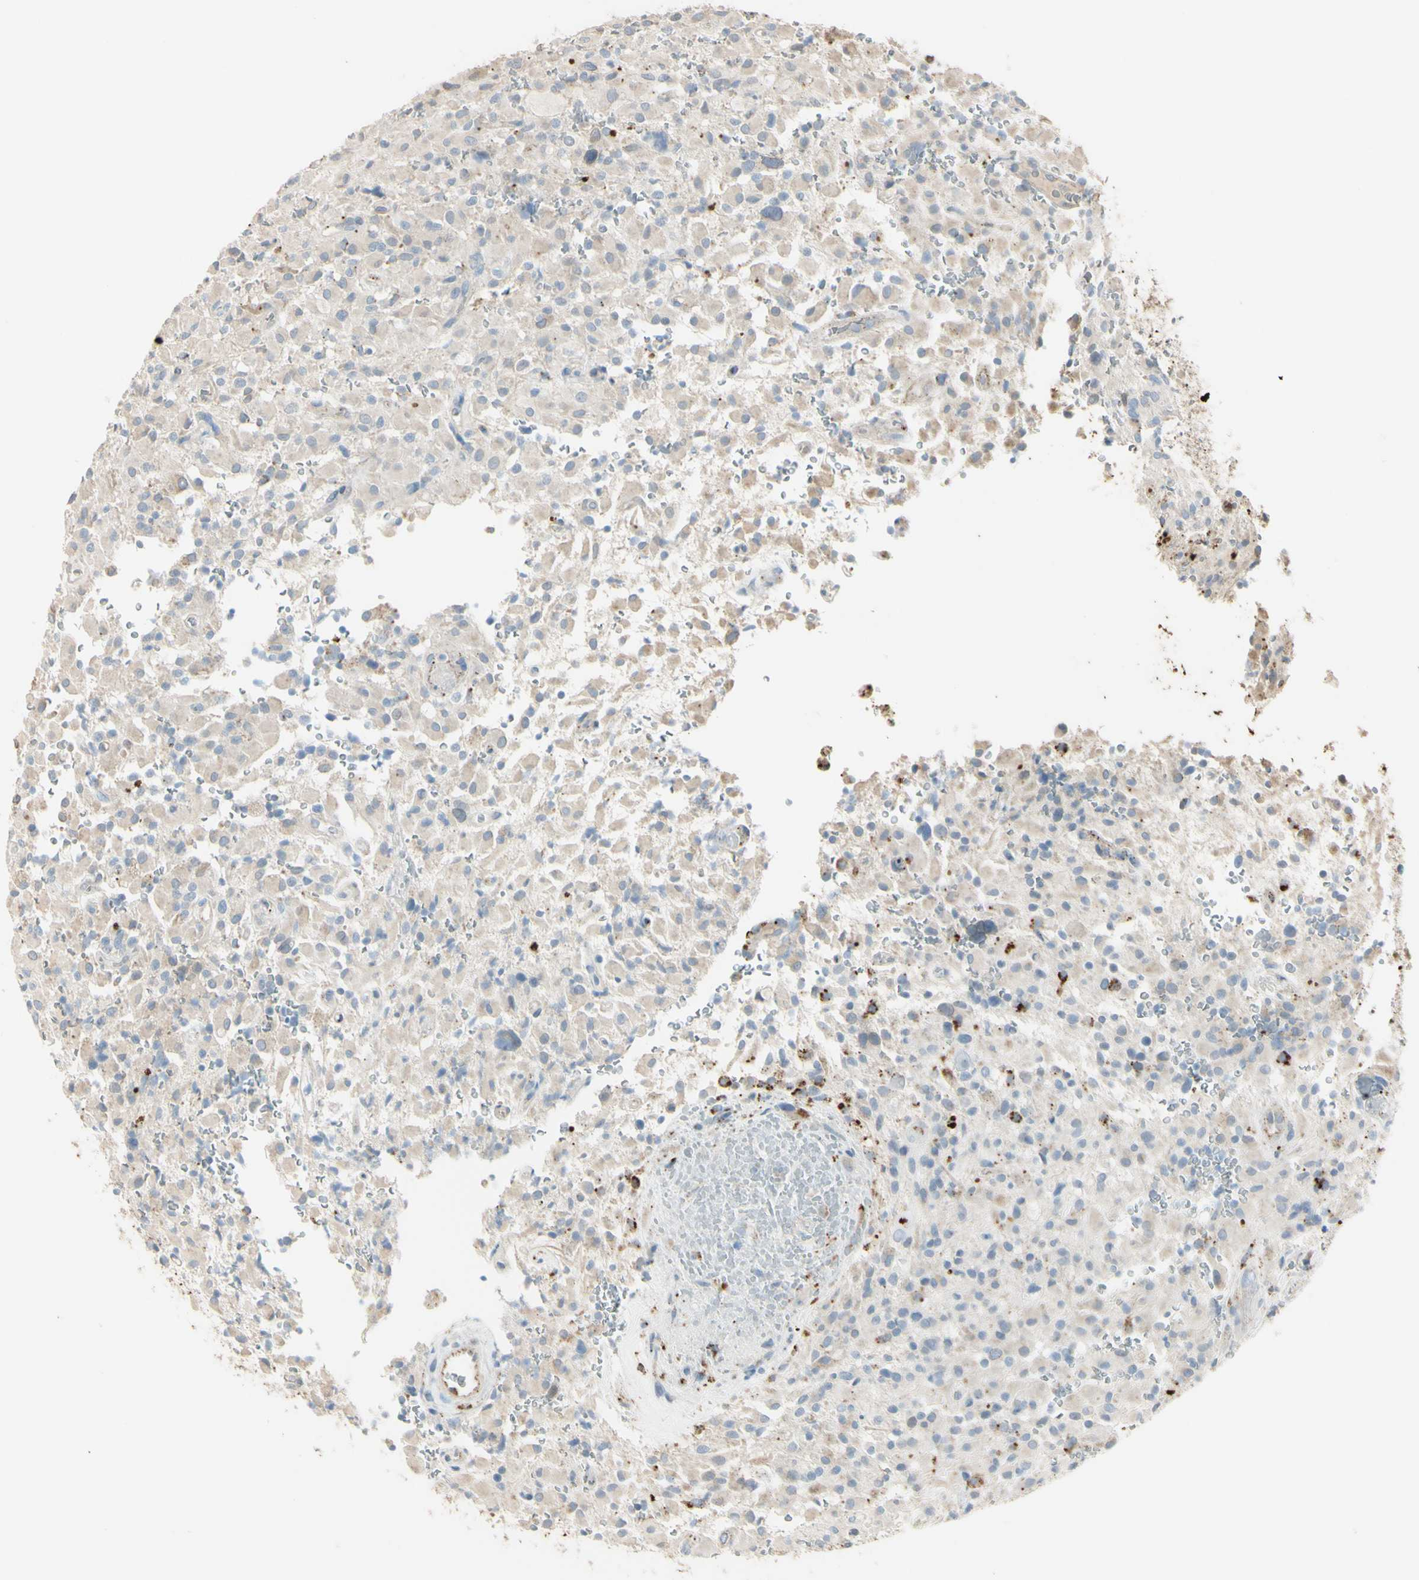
{"staining": {"intensity": "weak", "quantity": ">75%", "location": "cytoplasmic/membranous"}, "tissue": "glioma", "cell_type": "Tumor cells", "image_type": "cancer", "snomed": [{"axis": "morphology", "description": "Glioma, malignant, High grade"}, {"axis": "topography", "description": "Brain"}], "caption": "Human glioma stained with a protein marker demonstrates weak staining in tumor cells.", "gene": "ANGPTL1", "patient": {"sex": "male", "age": 71}}